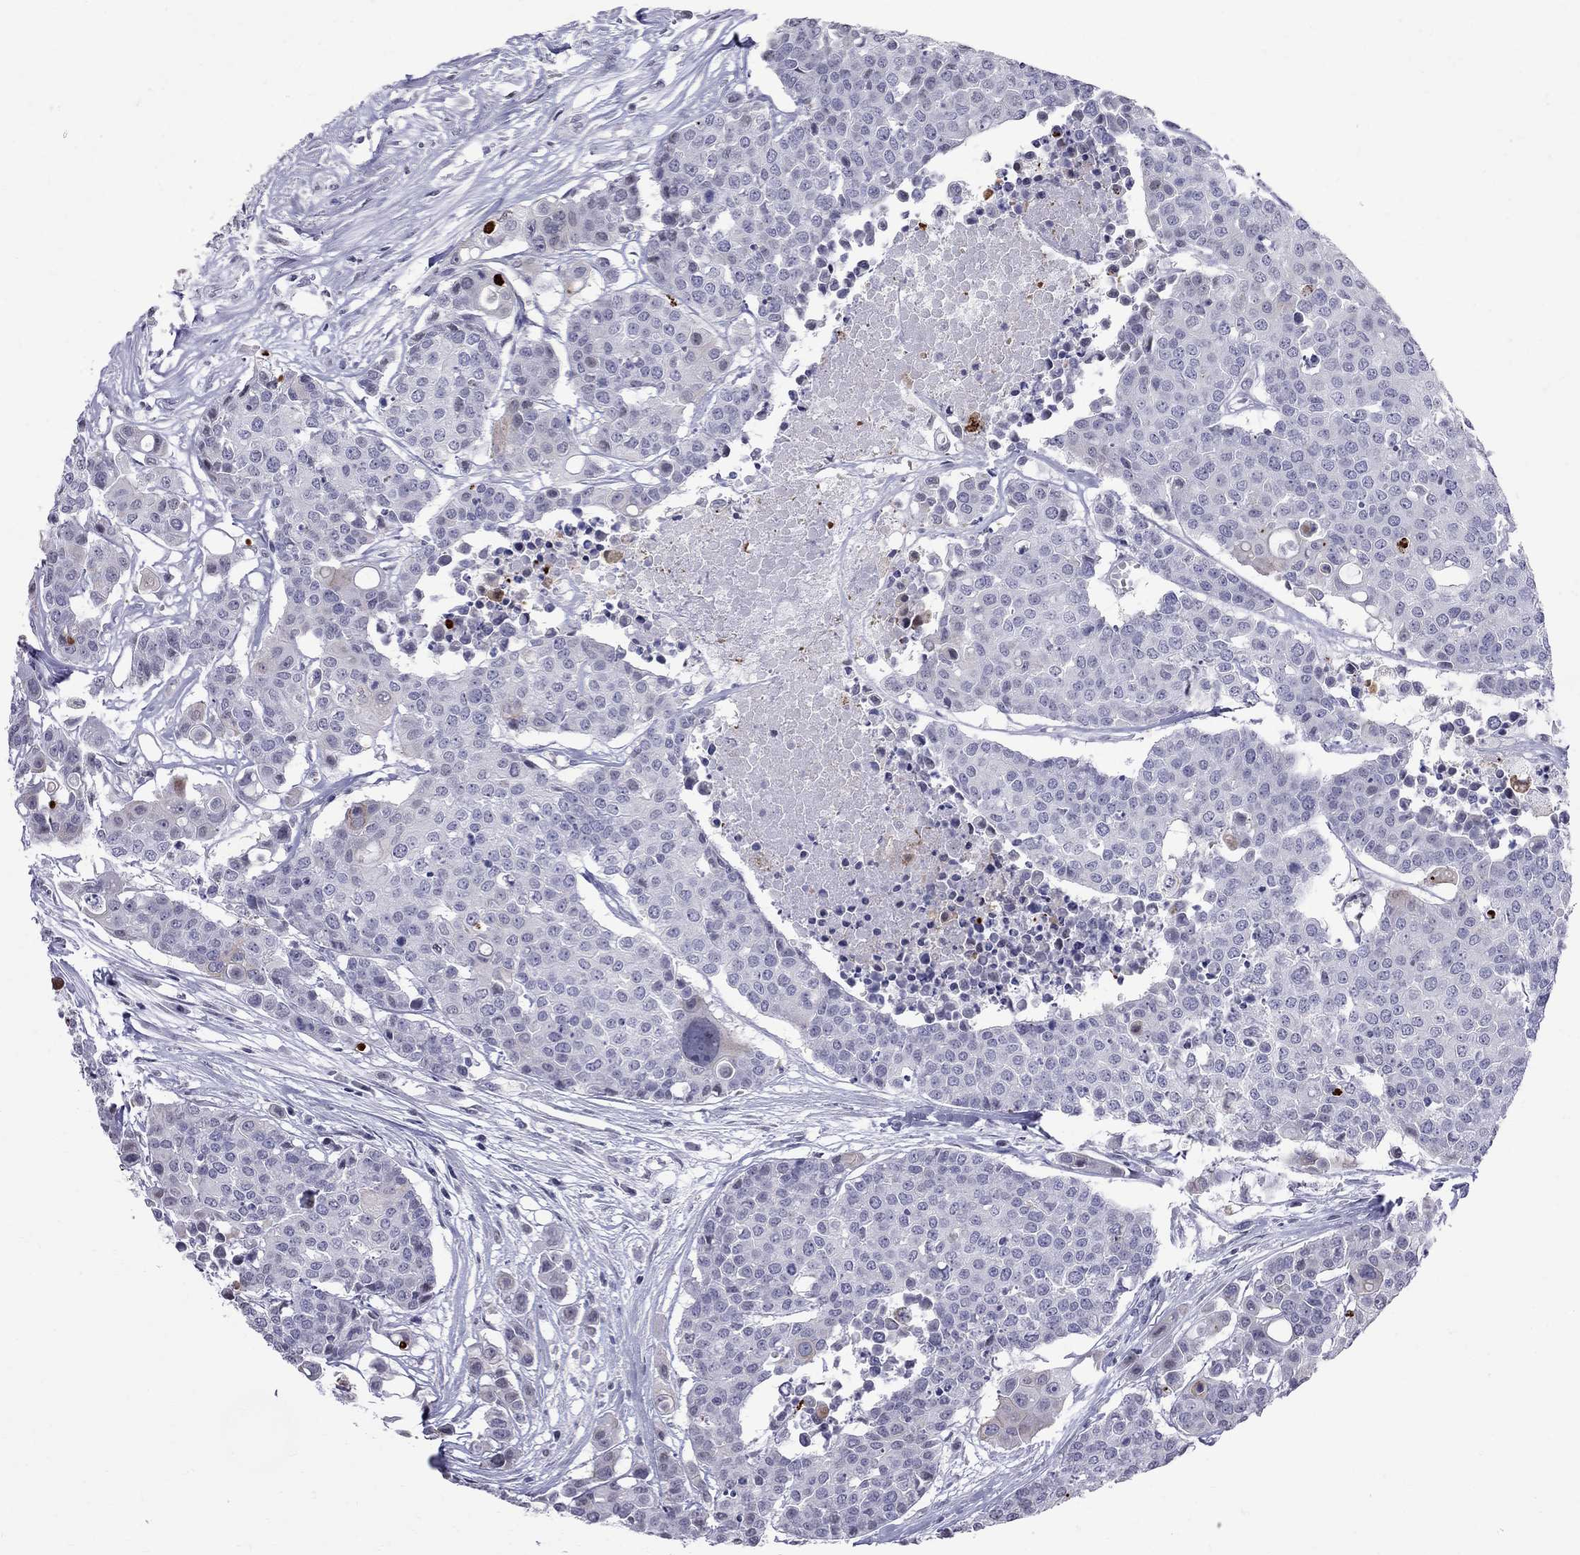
{"staining": {"intensity": "weak", "quantity": "<25%", "location": "cytoplasmic/membranous"}, "tissue": "carcinoid", "cell_type": "Tumor cells", "image_type": "cancer", "snomed": [{"axis": "morphology", "description": "Carcinoid, malignant, NOS"}, {"axis": "topography", "description": "Colon"}], "caption": "High magnification brightfield microscopy of carcinoid stained with DAB (brown) and counterstained with hematoxylin (blue): tumor cells show no significant expression.", "gene": "MUC15", "patient": {"sex": "male", "age": 81}}